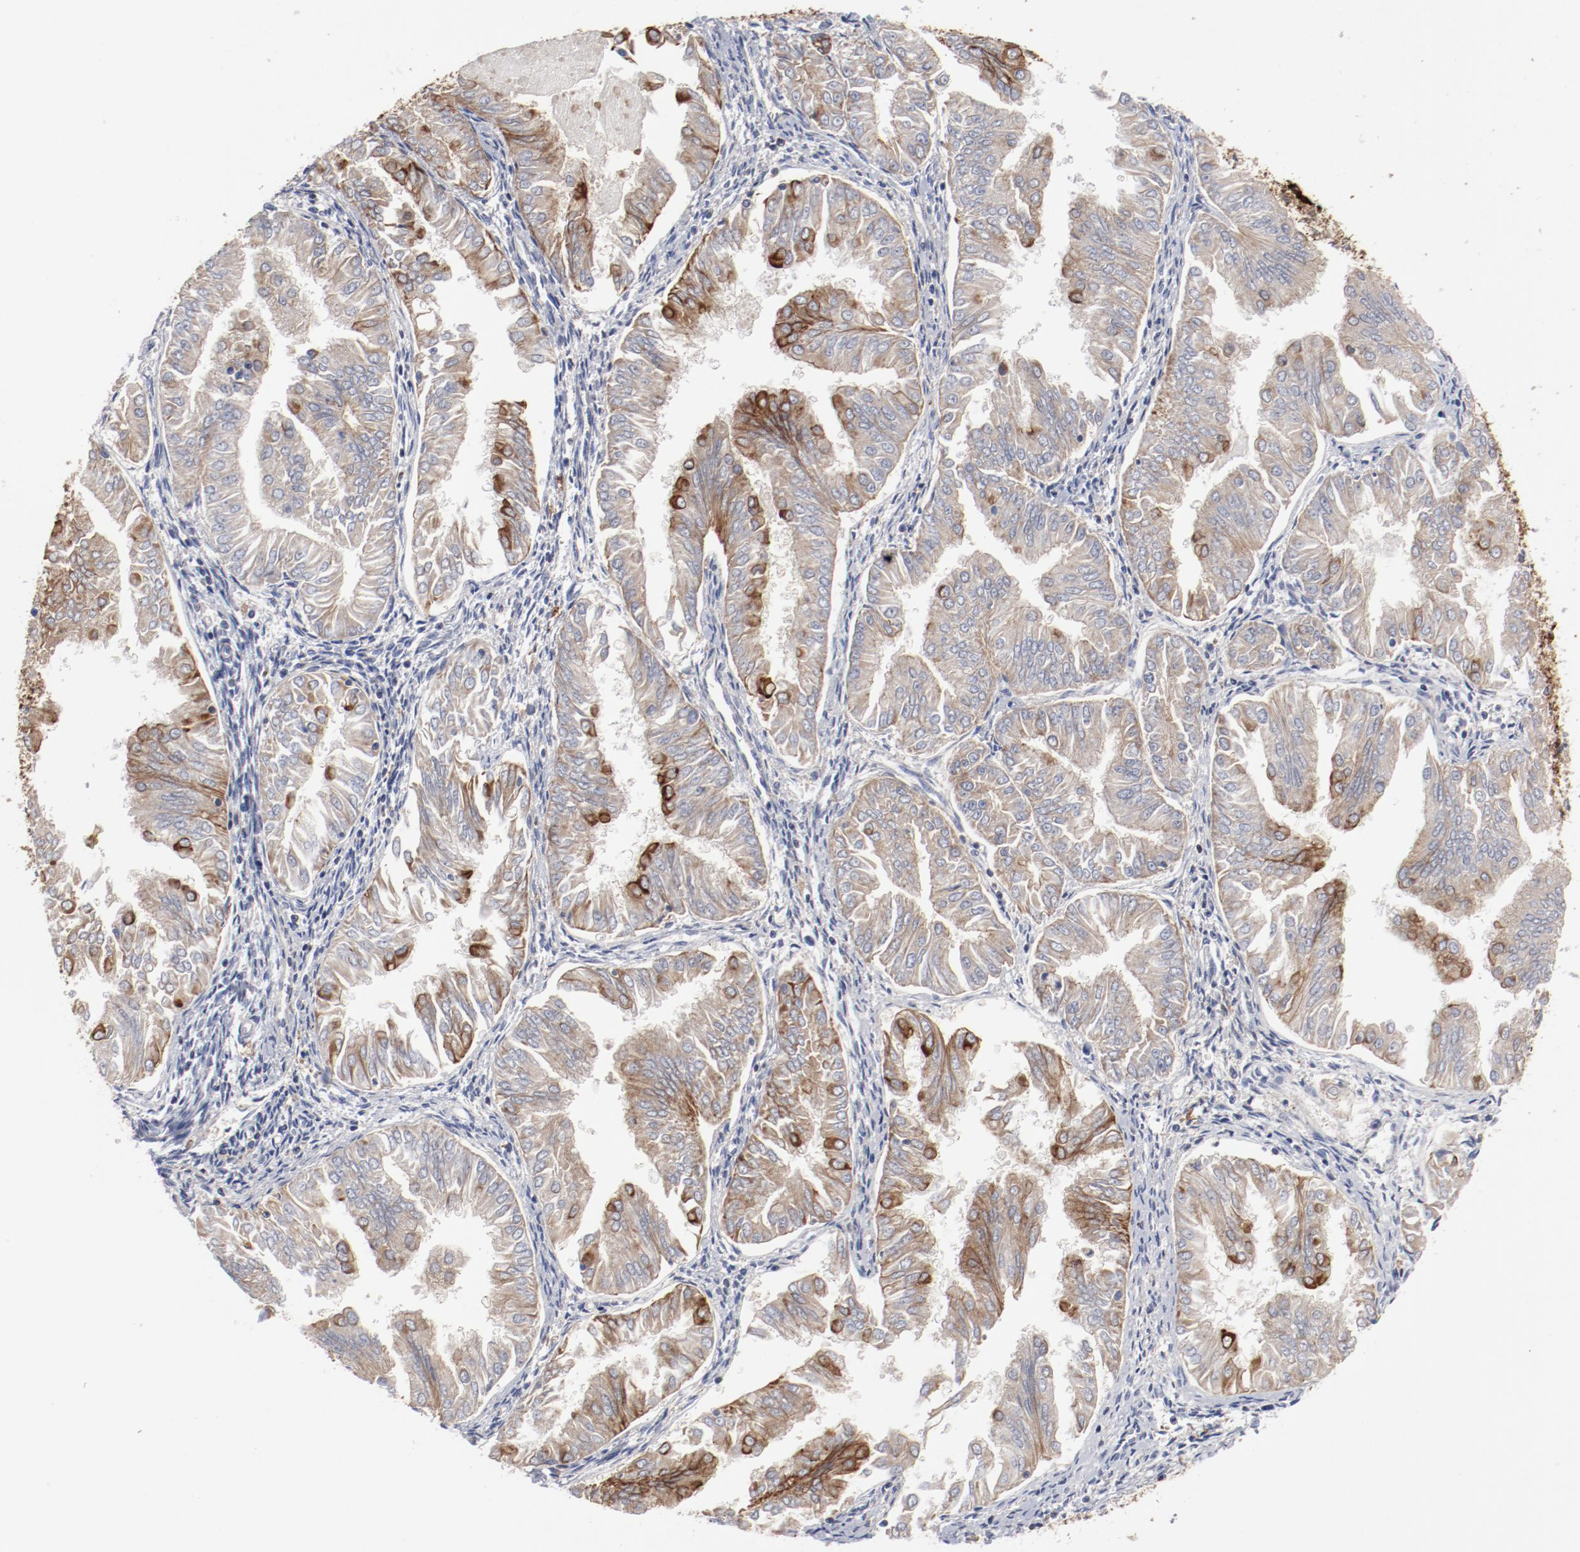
{"staining": {"intensity": "moderate", "quantity": ">75%", "location": "cytoplasmic/membranous"}, "tissue": "endometrial cancer", "cell_type": "Tumor cells", "image_type": "cancer", "snomed": [{"axis": "morphology", "description": "Adenocarcinoma, NOS"}, {"axis": "topography", "description": "Endometrium"}], "caption": "Tumor cells show medium levels of moderate cytoplasmic/membranous staining in approximately >75% of cells in adenocarcinoma (endometrial).", "gene": "TSPAN6", "patient": {"sex": "female", "age": 53}}